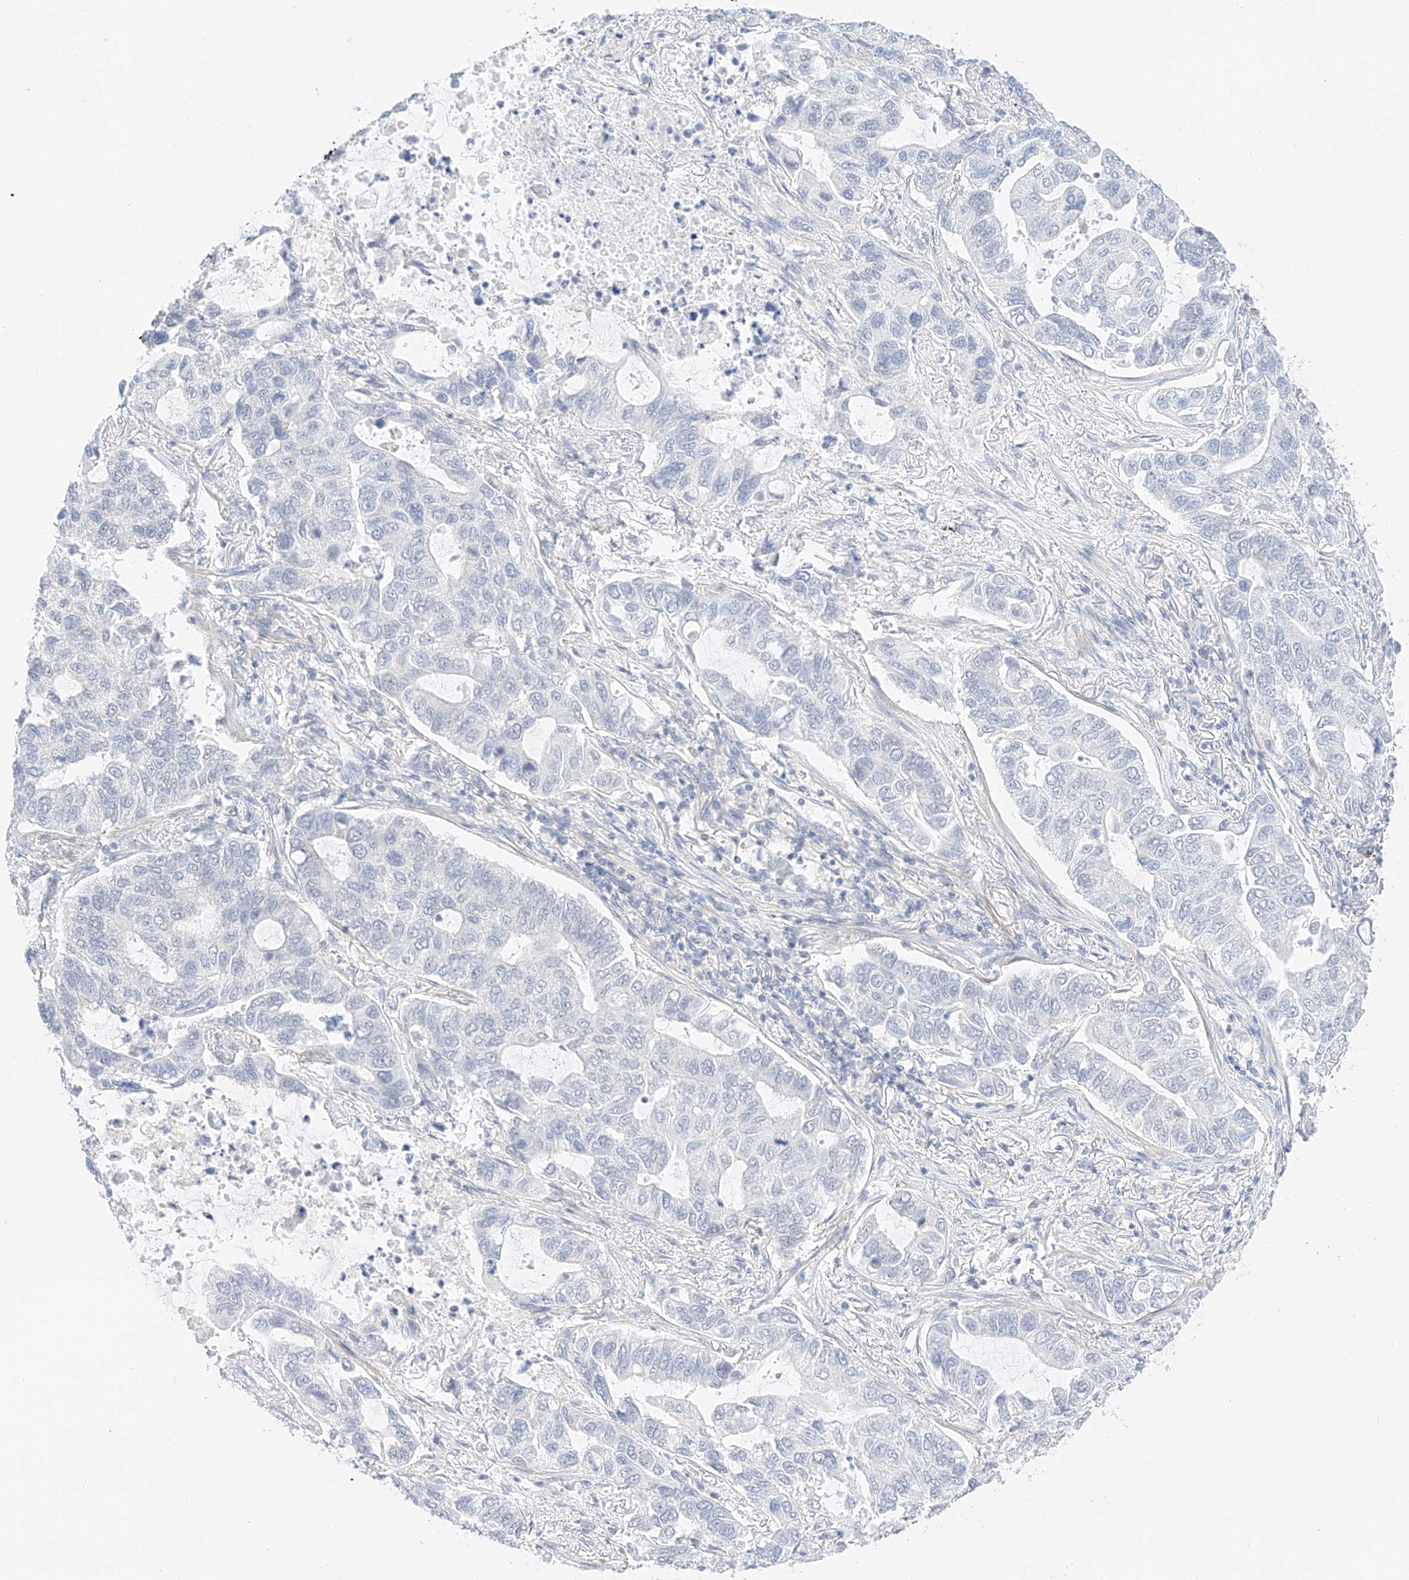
{"staining": {"intensity": "negative", "quantity": "none", "location": "none"}, "tissue": "lung cancer", "cell_type": "Tumor cells", "image_type": "cancer", "snomed": [{"axis": "morphology", "description": "Adenocarcinoma, NOS"}, {"axis": "topography", "description": "Lung"}], "caption": "DAB immunohistochemical staining of lung cancer shows no significant staining in tumor cells. (DAB immunohistochemistry (IHC), high magnification).", "gene": "CDCP2", "patient": {"sex": "male", "age": 64}}